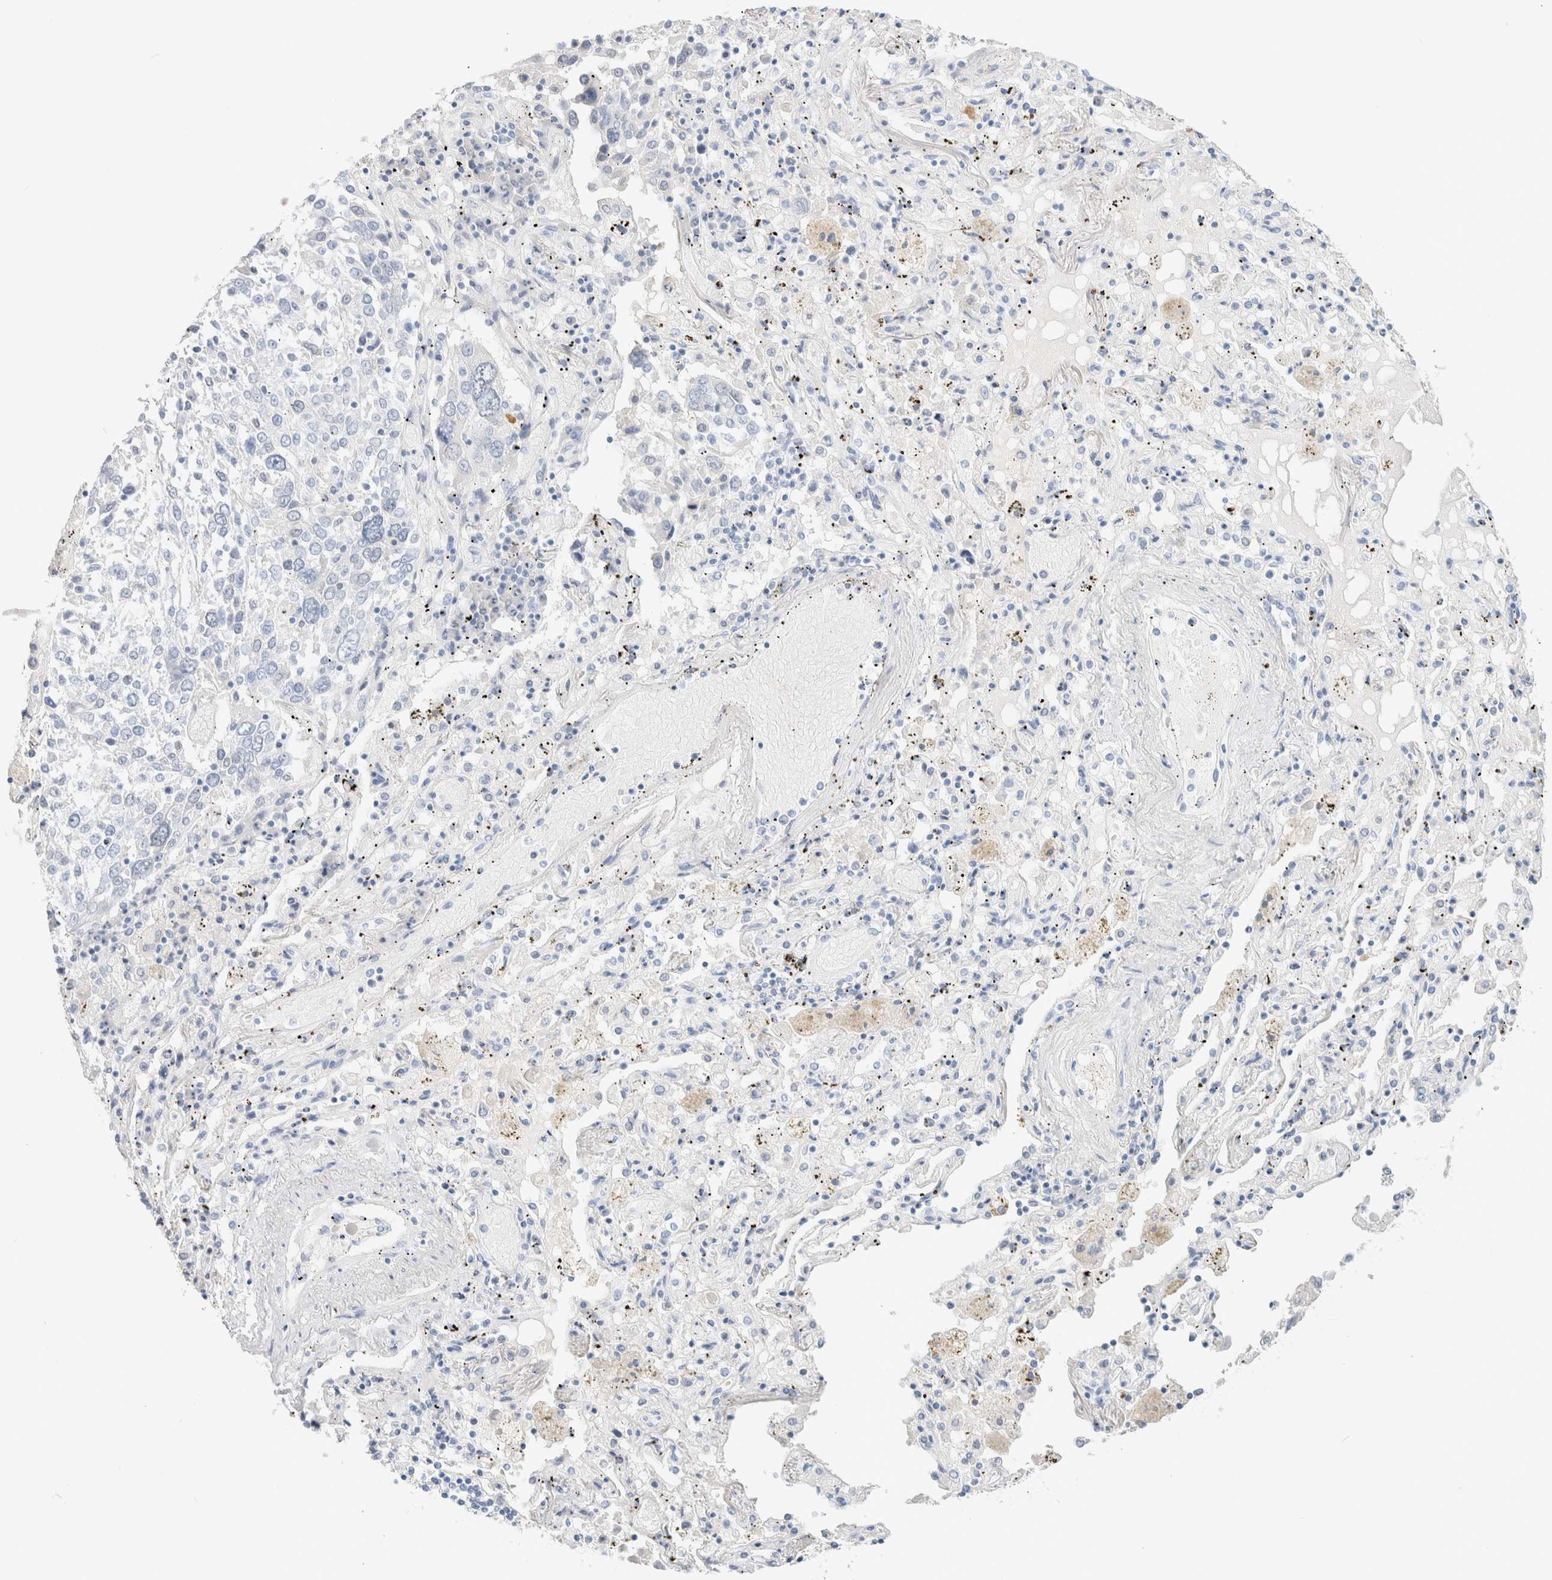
{"staining": {"intensity": "negative", "quantity": "none", "location": "none"}, "tissue": "lung cancer", "cell_type": "Tumor cells", "image_type": "cancer", "snomed": [{"axis": "morphology", "description": "Squamous cell carcinoma, NOS"}, {"axis": "topography", "description": "Lung"}], "caption": "This is an IHC histopathology image of human squamous cell carcinoma (lung). There is no staining in tumor cells.", "gene": "CPQ", "patient": {"sex": "male", "age": 65}}